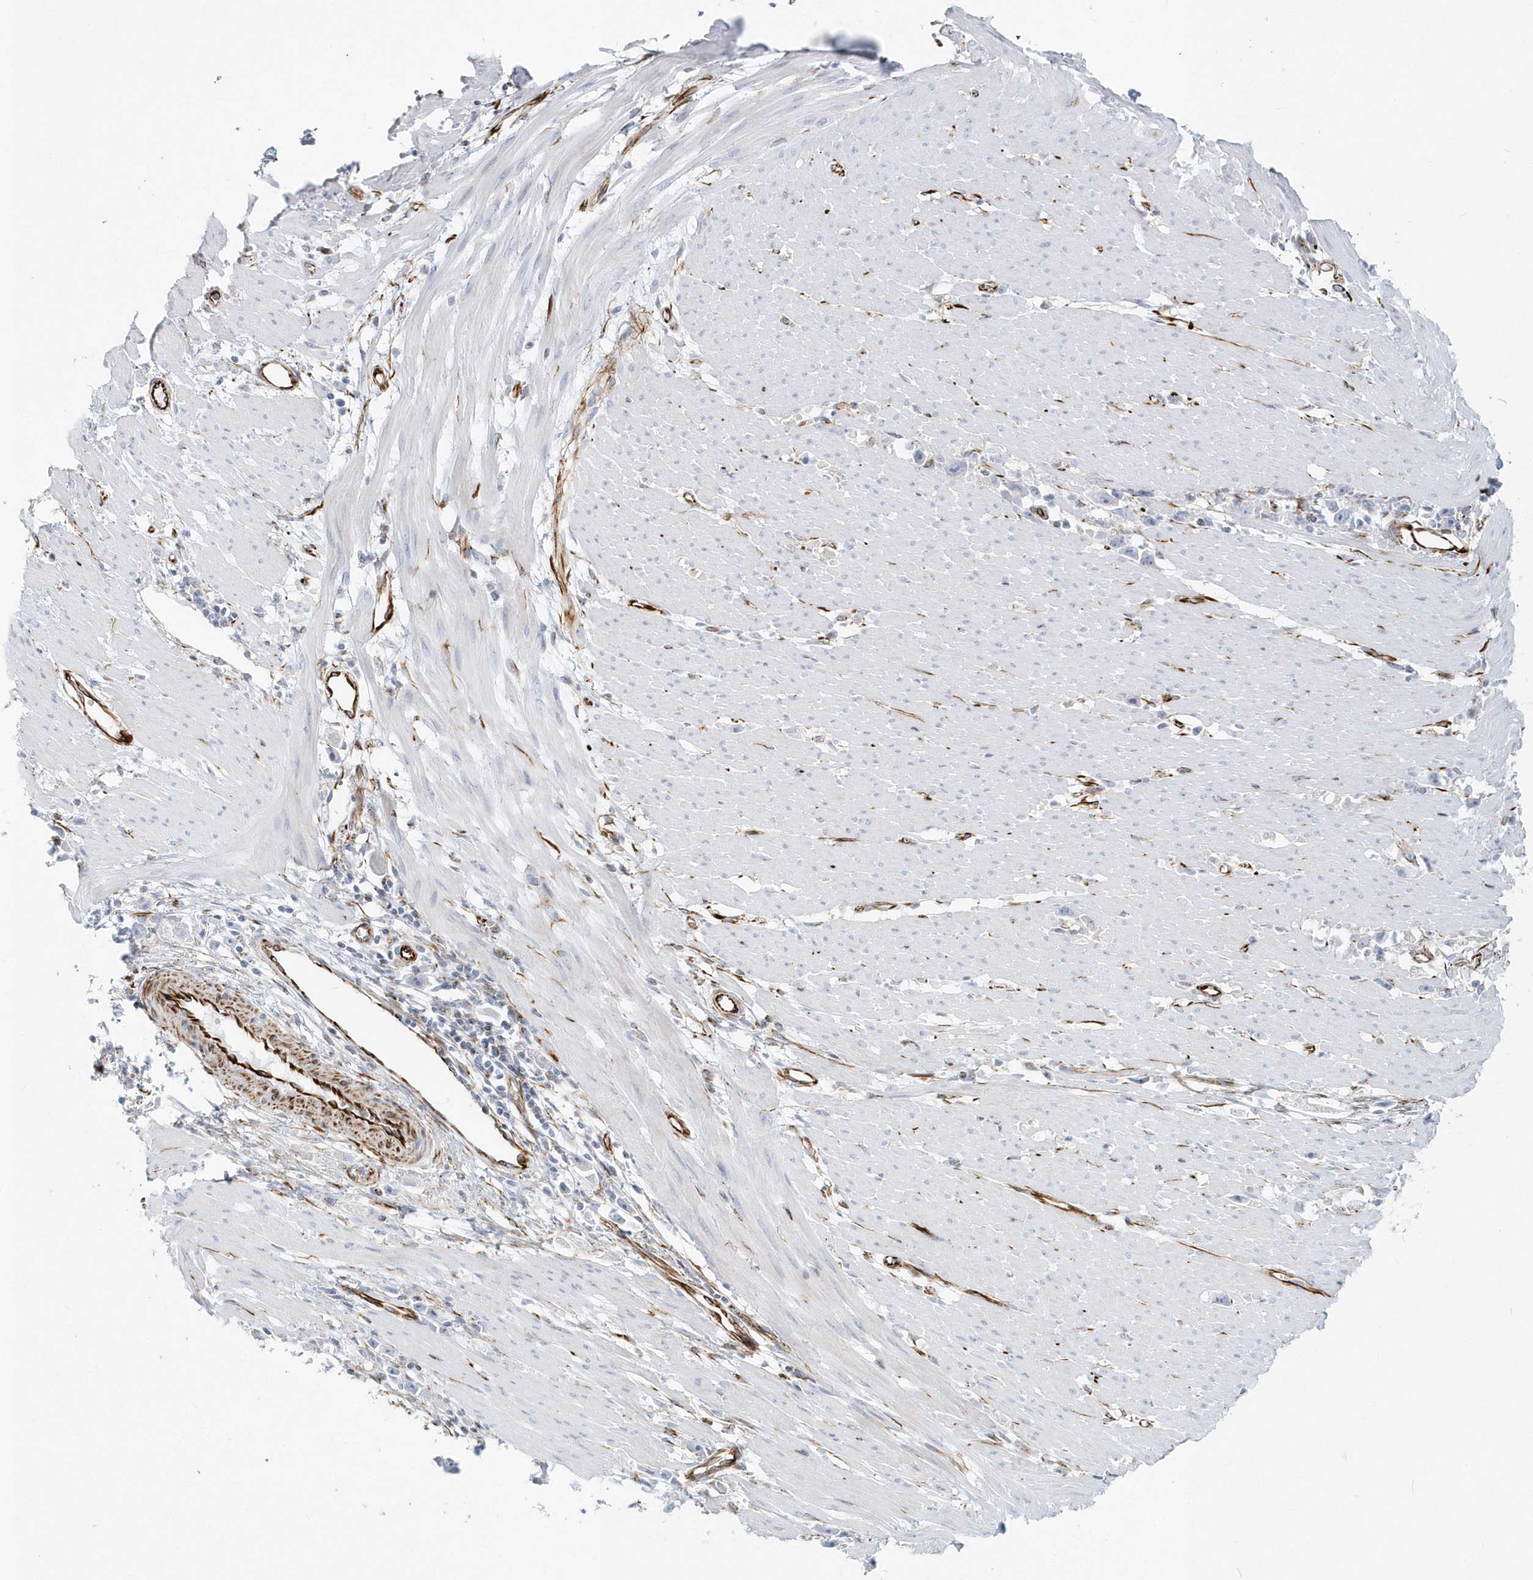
{"staining": {"intensity": "negative", "quantity": "none", "location": "none"}, "tissue": "stomach cancer", "cell_type": "Tumor cells", "image_type": "cancer", "snomed": [{"axis": "morphology", "description": "Adenocarcinoma, NOS"}, {"axis": "topography", "description": "Stomach"}], "caption": "Adenocarcinoma (stomach) was stained to show a protein in brown. There is no significant positivity in tumor cells. (DAB IHC visualized using brightfield microscopy, high magnification).", "gene": "PPIL6", "patient": {"sex": "female", "age": 59}}